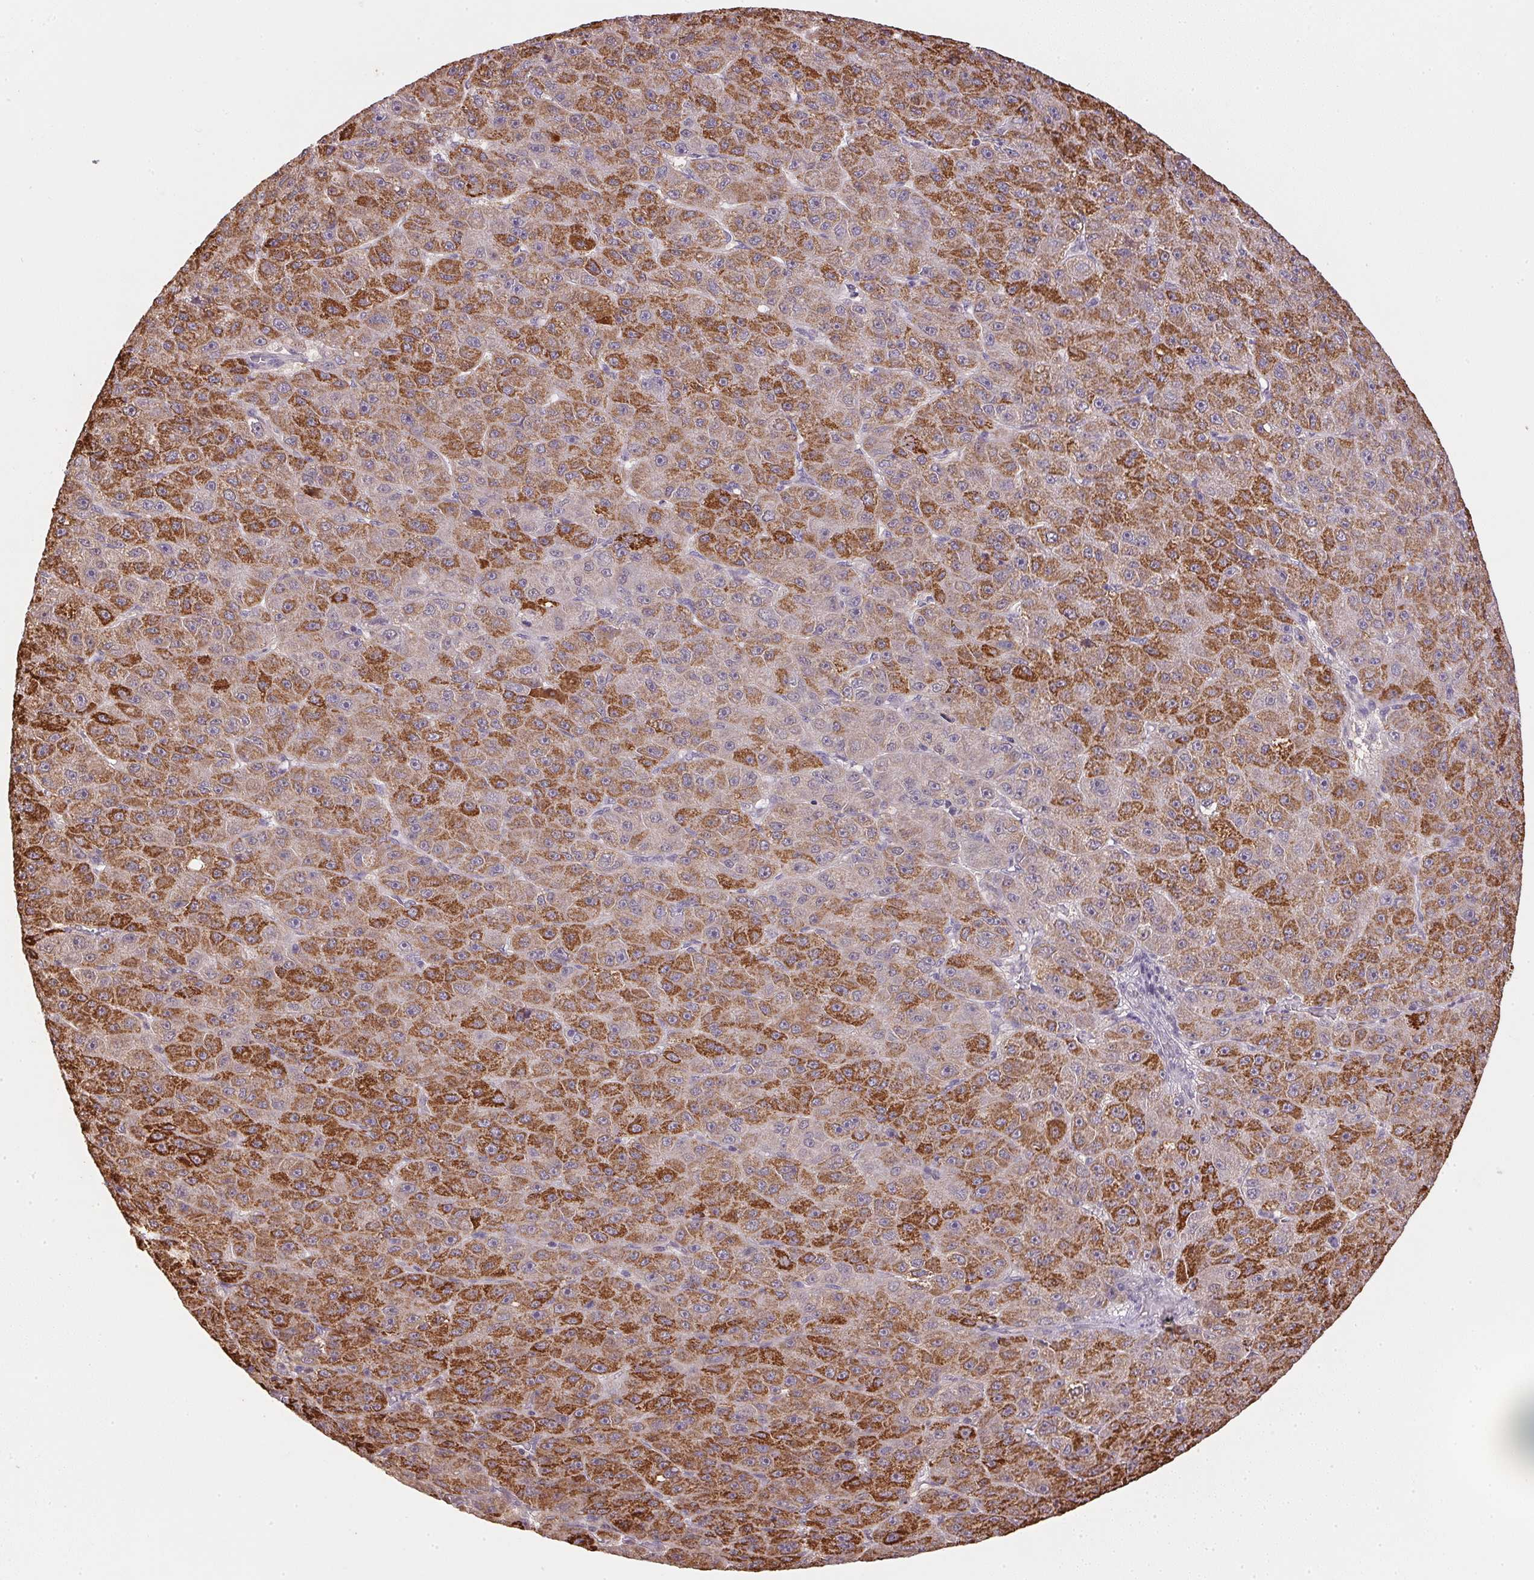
{"staining": {"intensity": "moderate", "quantity": "25%-75%", "location": "cytoplasmic/membranous"}, "tissue": "liver cancer", "cell_type": "Tumor cells", "image_type": "cancer", "snomed": [{"axis": "morphology", "description": "Carcinoma, Hepatocellular, NOS"}, {"axis": "topography", "description": "Liver"}], "caption": "Immunohistochemical staining of hepatocellular carcinoma (liver) reveals medium levels of moderate cytoplasmic/membranous protein positivity in about 25%-75% of tumor cells.", "gene": "SC5D", "patient": {"sex": "male", "age": 67}}